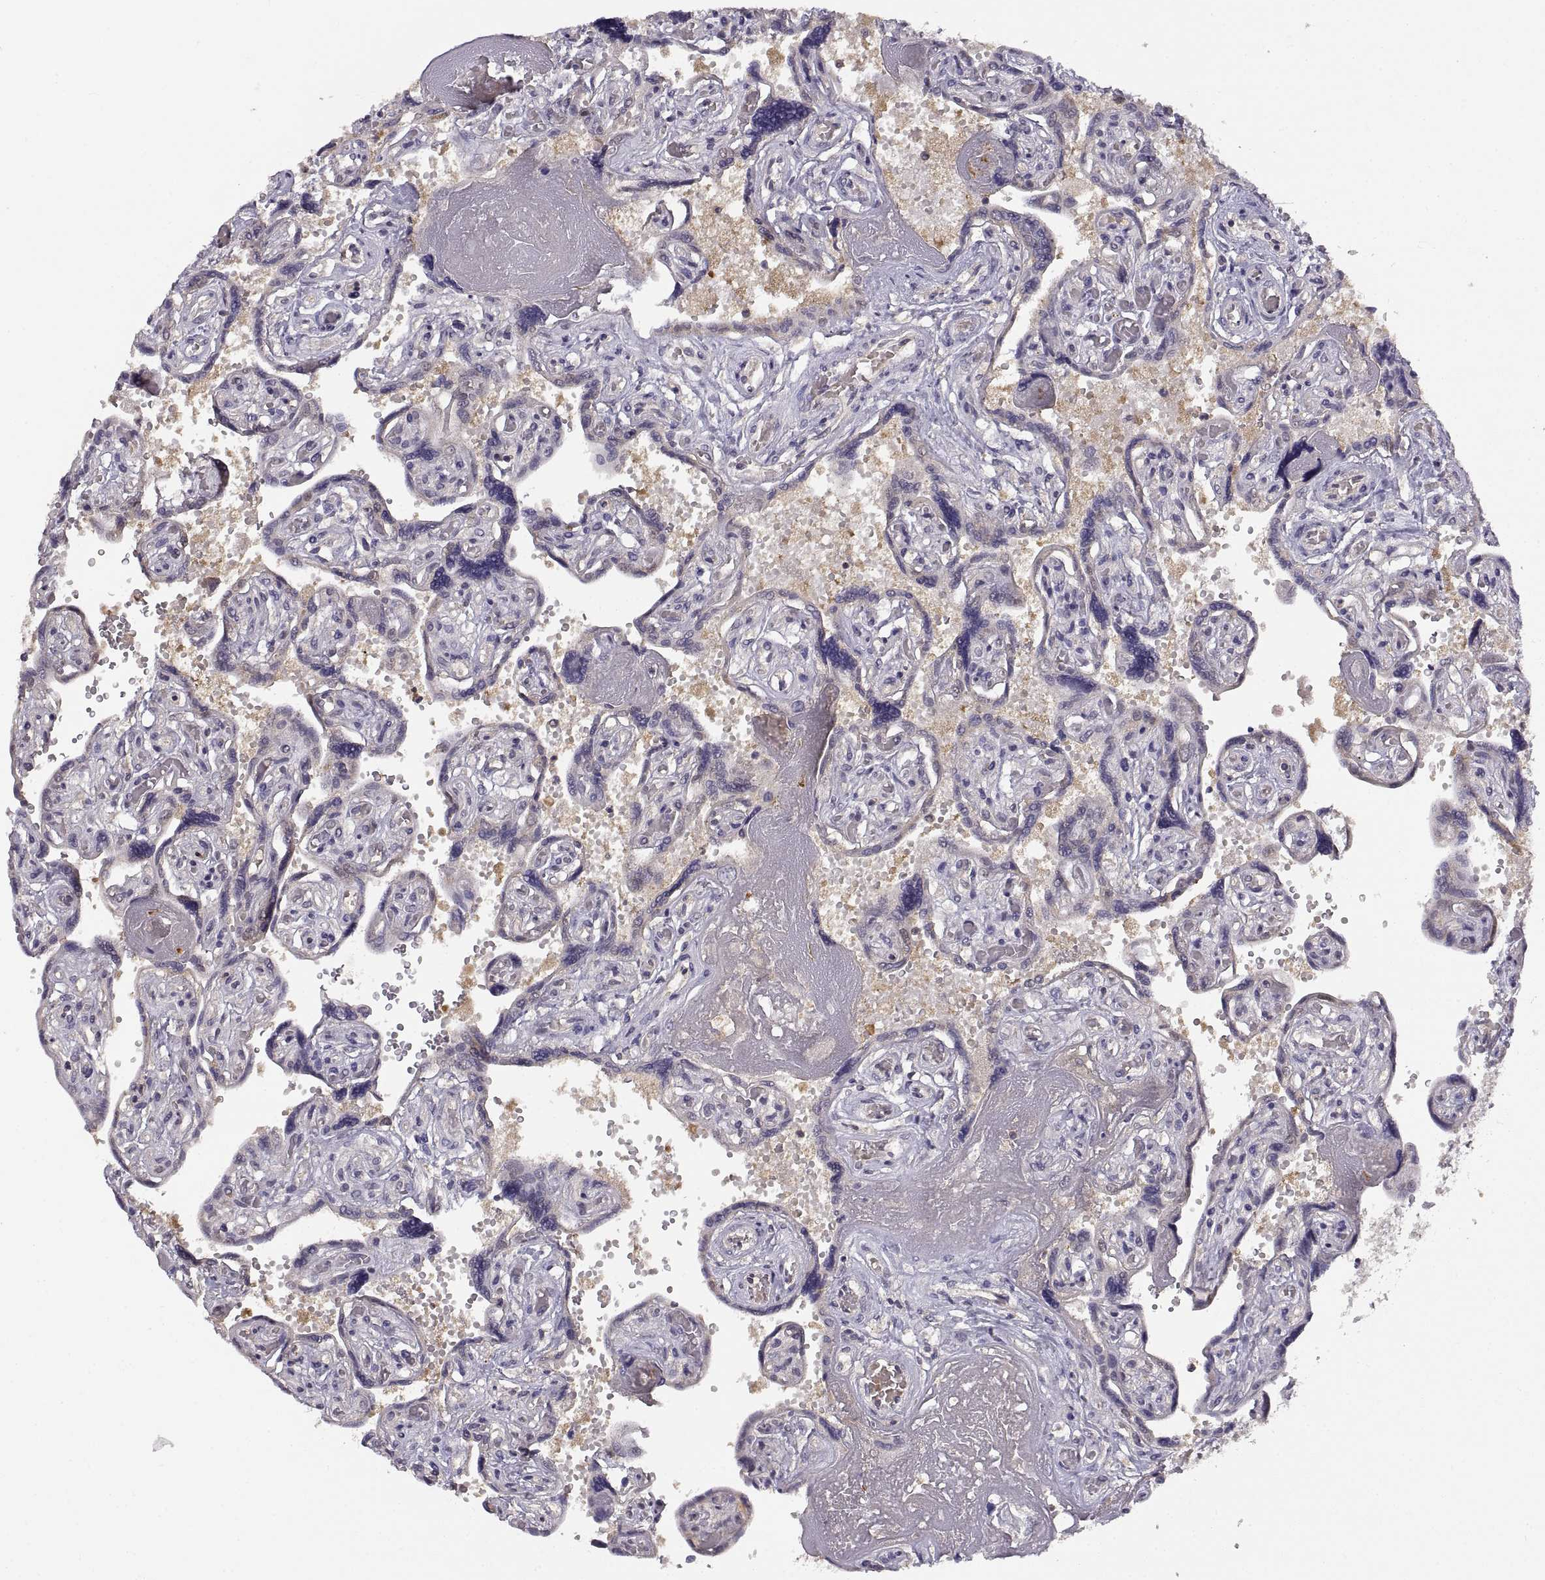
{"staining": {"intensity": "negative", "quantity": "none", "location": "none"}, "tissue": "placenta", "cell_type": "Decidual cells", "image_type": "normal", "snomed": [{"axis": "morphology", "description": "Normal tissue, NOS"}, {"axis": "topography", "description": "Placenta"}], "caption": "Histopathology image shows no significant protein positivity in decidual cells of normal placenta.", "gene": "NMNAT2", "patient": {"sex": "female", "age": 32}}